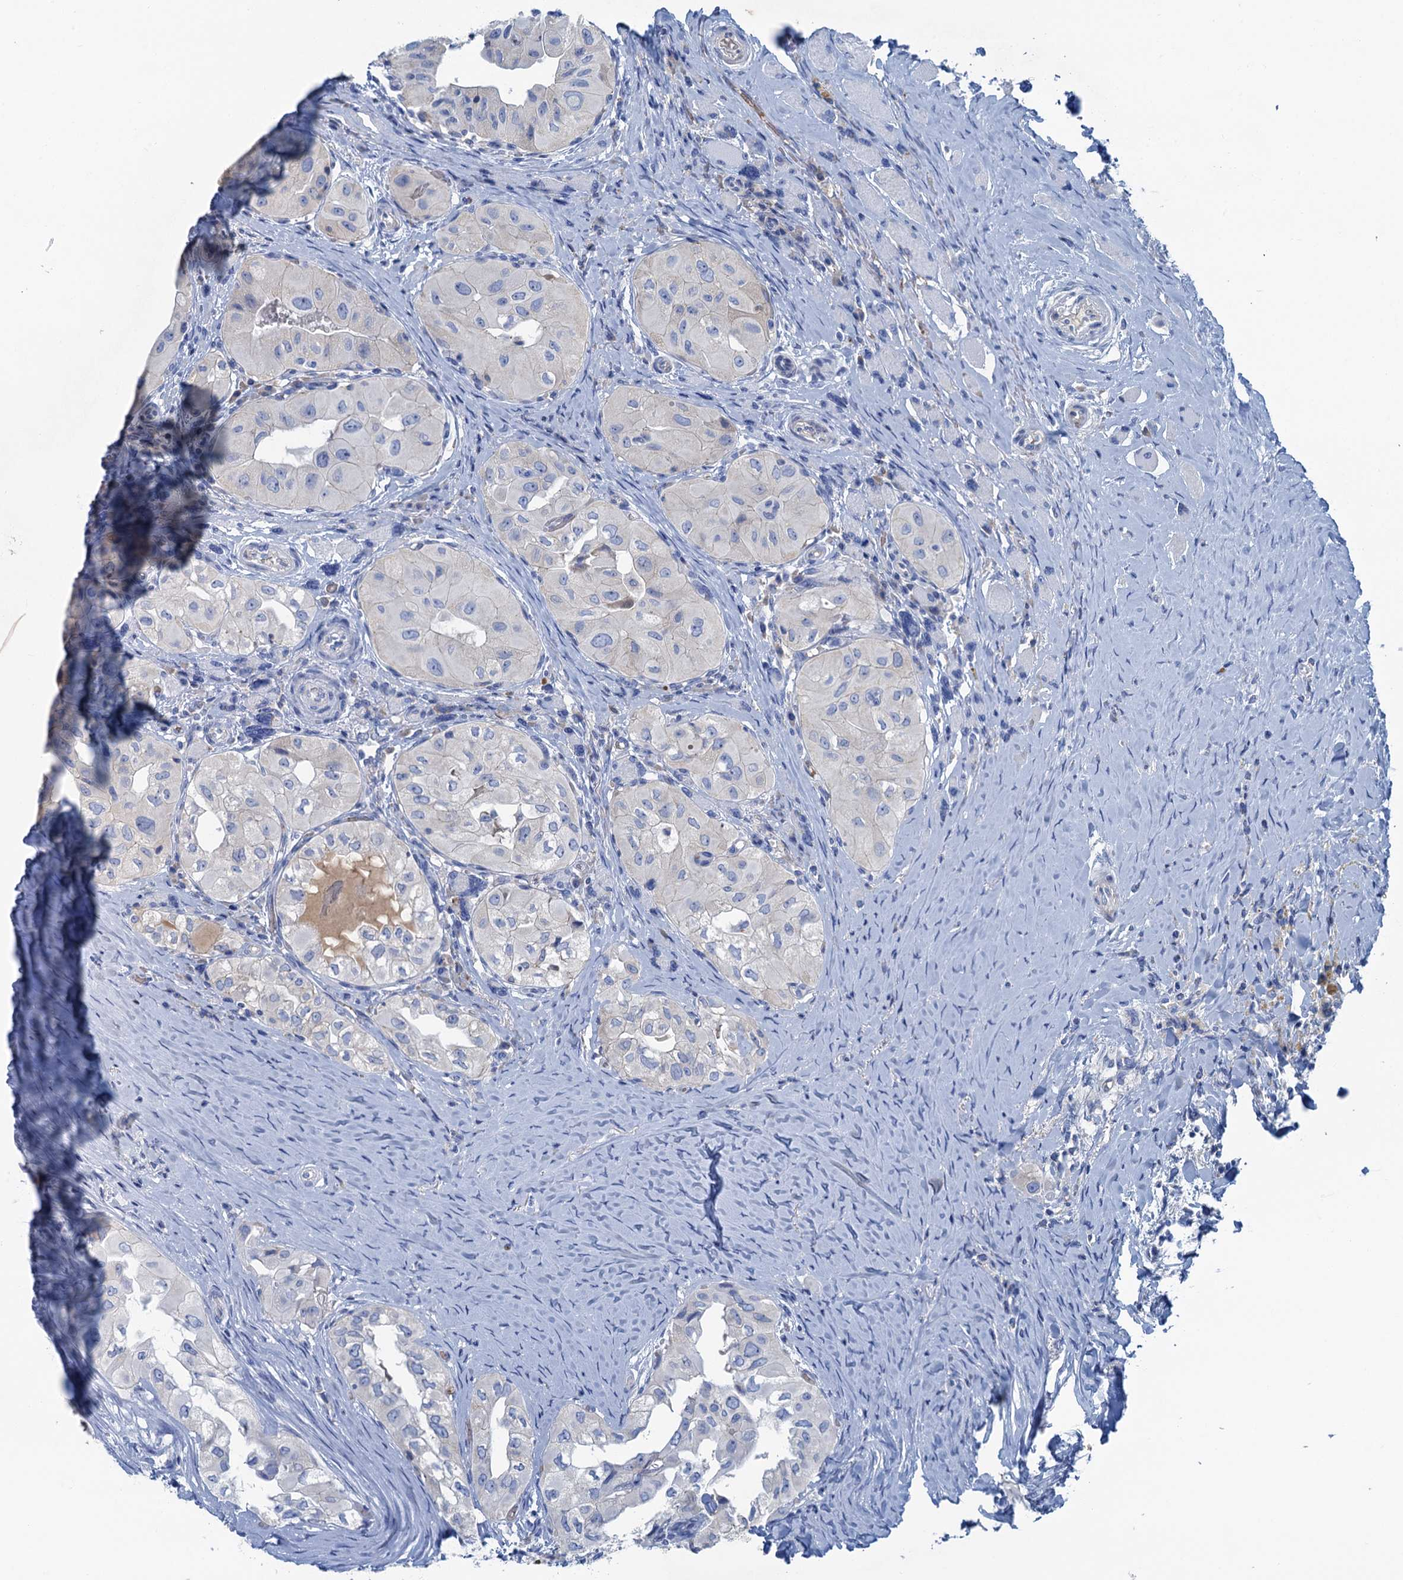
{"staining": {"intensity": "negative", "quantity": "none", "location": "none"}, "tissue": "thyroid cancer", "cell_type": "Tumor cells", "image_type": "cancer", "snomed": [{"axis": "morphology", "description": "Papillary adenocarcinoma, NOS"}, {"axis": "topography", "description": "Thyroid gland"}], "caption": "The immunohistochemistry photomicrograph has no significant staining in tumor cells of thyroid cancer (papillary adenocarcinoma) tissue.", "gene": "MYADML2", "patient": {"sex": "female", "age": 59}}